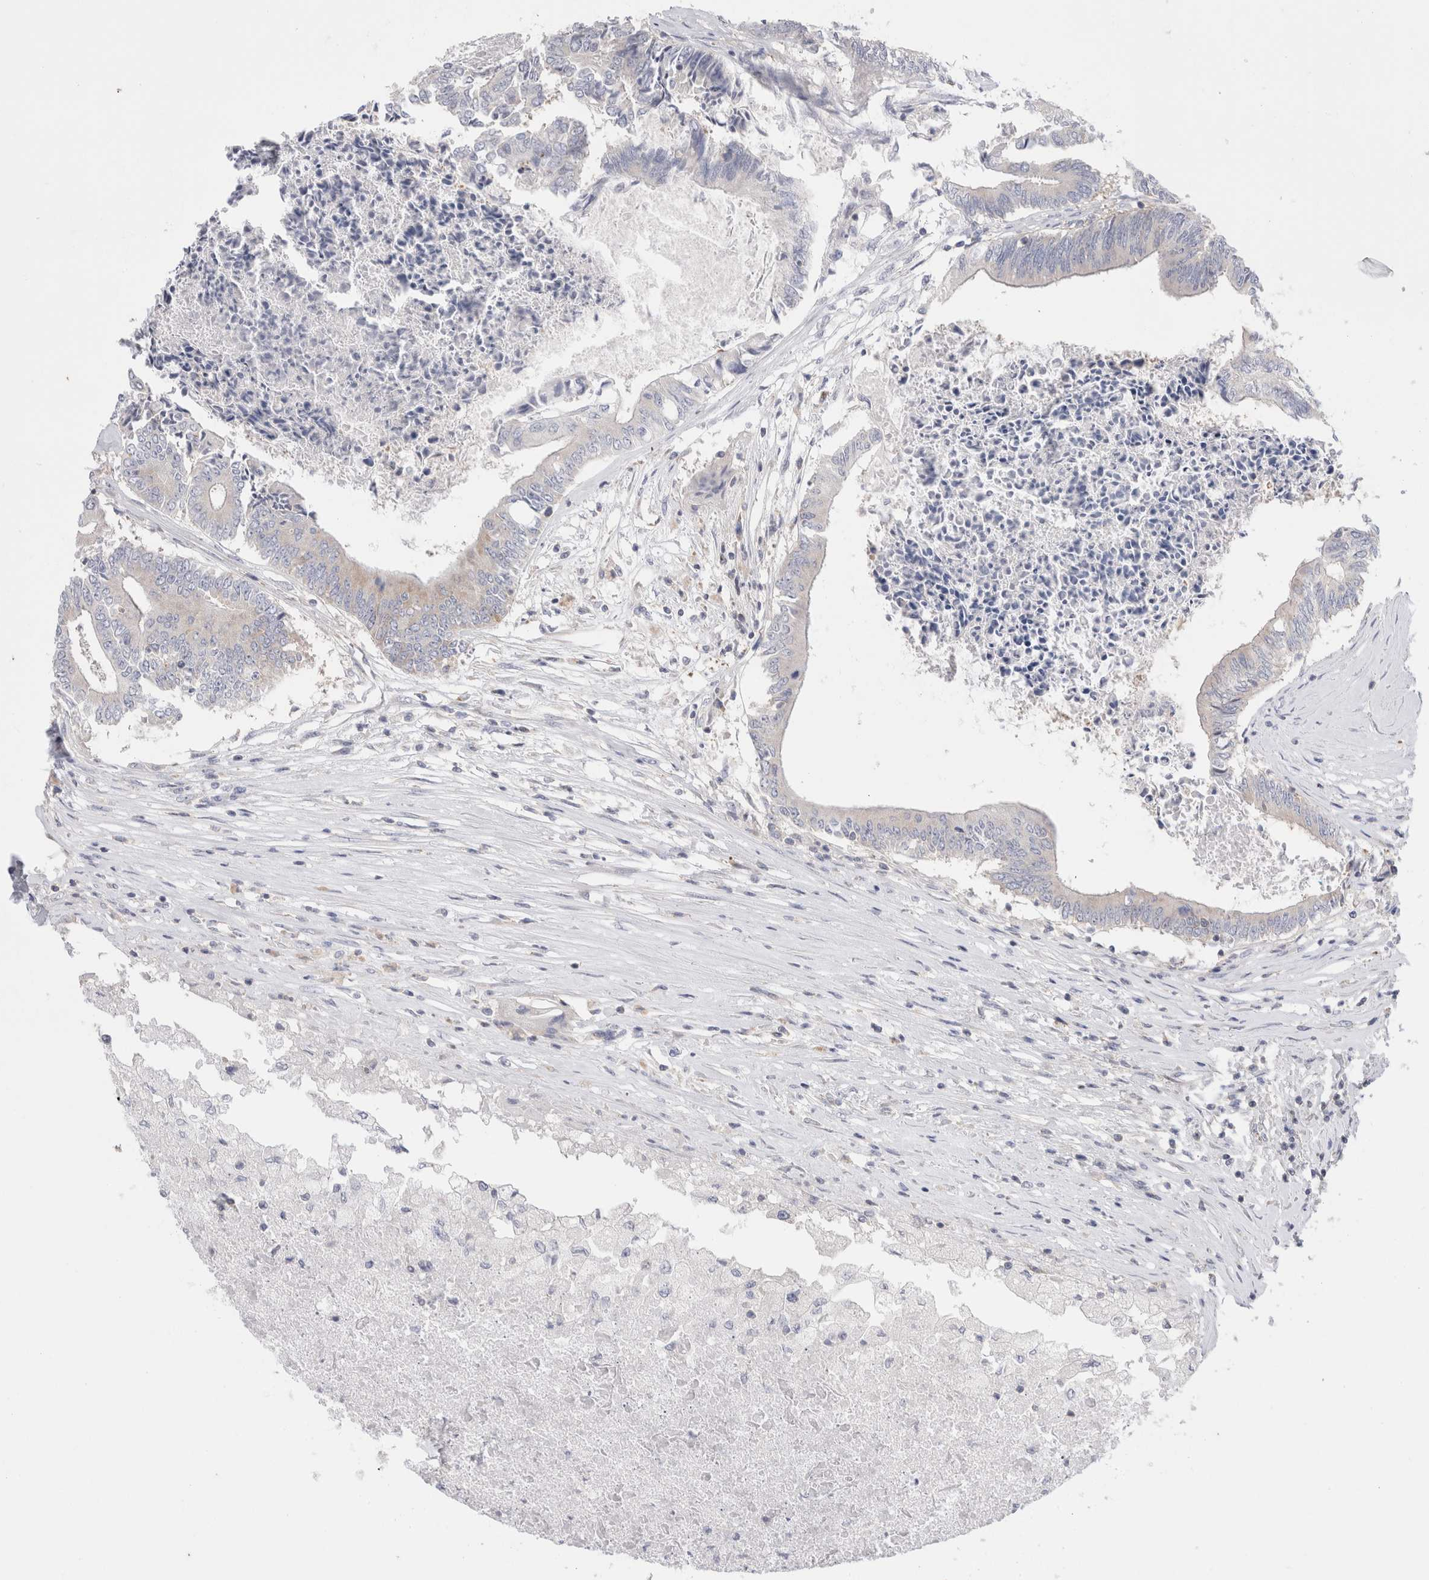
{"staining": {"intensity": "negative", "quantity": "none", "location": "none"}, "tissue": "colorectal cancer", "cell_type": "Tumor cells", "image_type": "cancer", "snomed": [{"axis": "morphology", "description": "Adenocarcinoma, NOS"}, {"axis": "topography", "description": "Rectum"}], "caption": "High power microscopy histopathology image of an IHC micrograph of colorectal cancer, revealing no significant staining in tumor cells. (DAB immunohistochemistry visualized using brightfield microscopy, high magnification).", "gene": "ZNF23", "patient": {"sex": "male", "age": 63}}